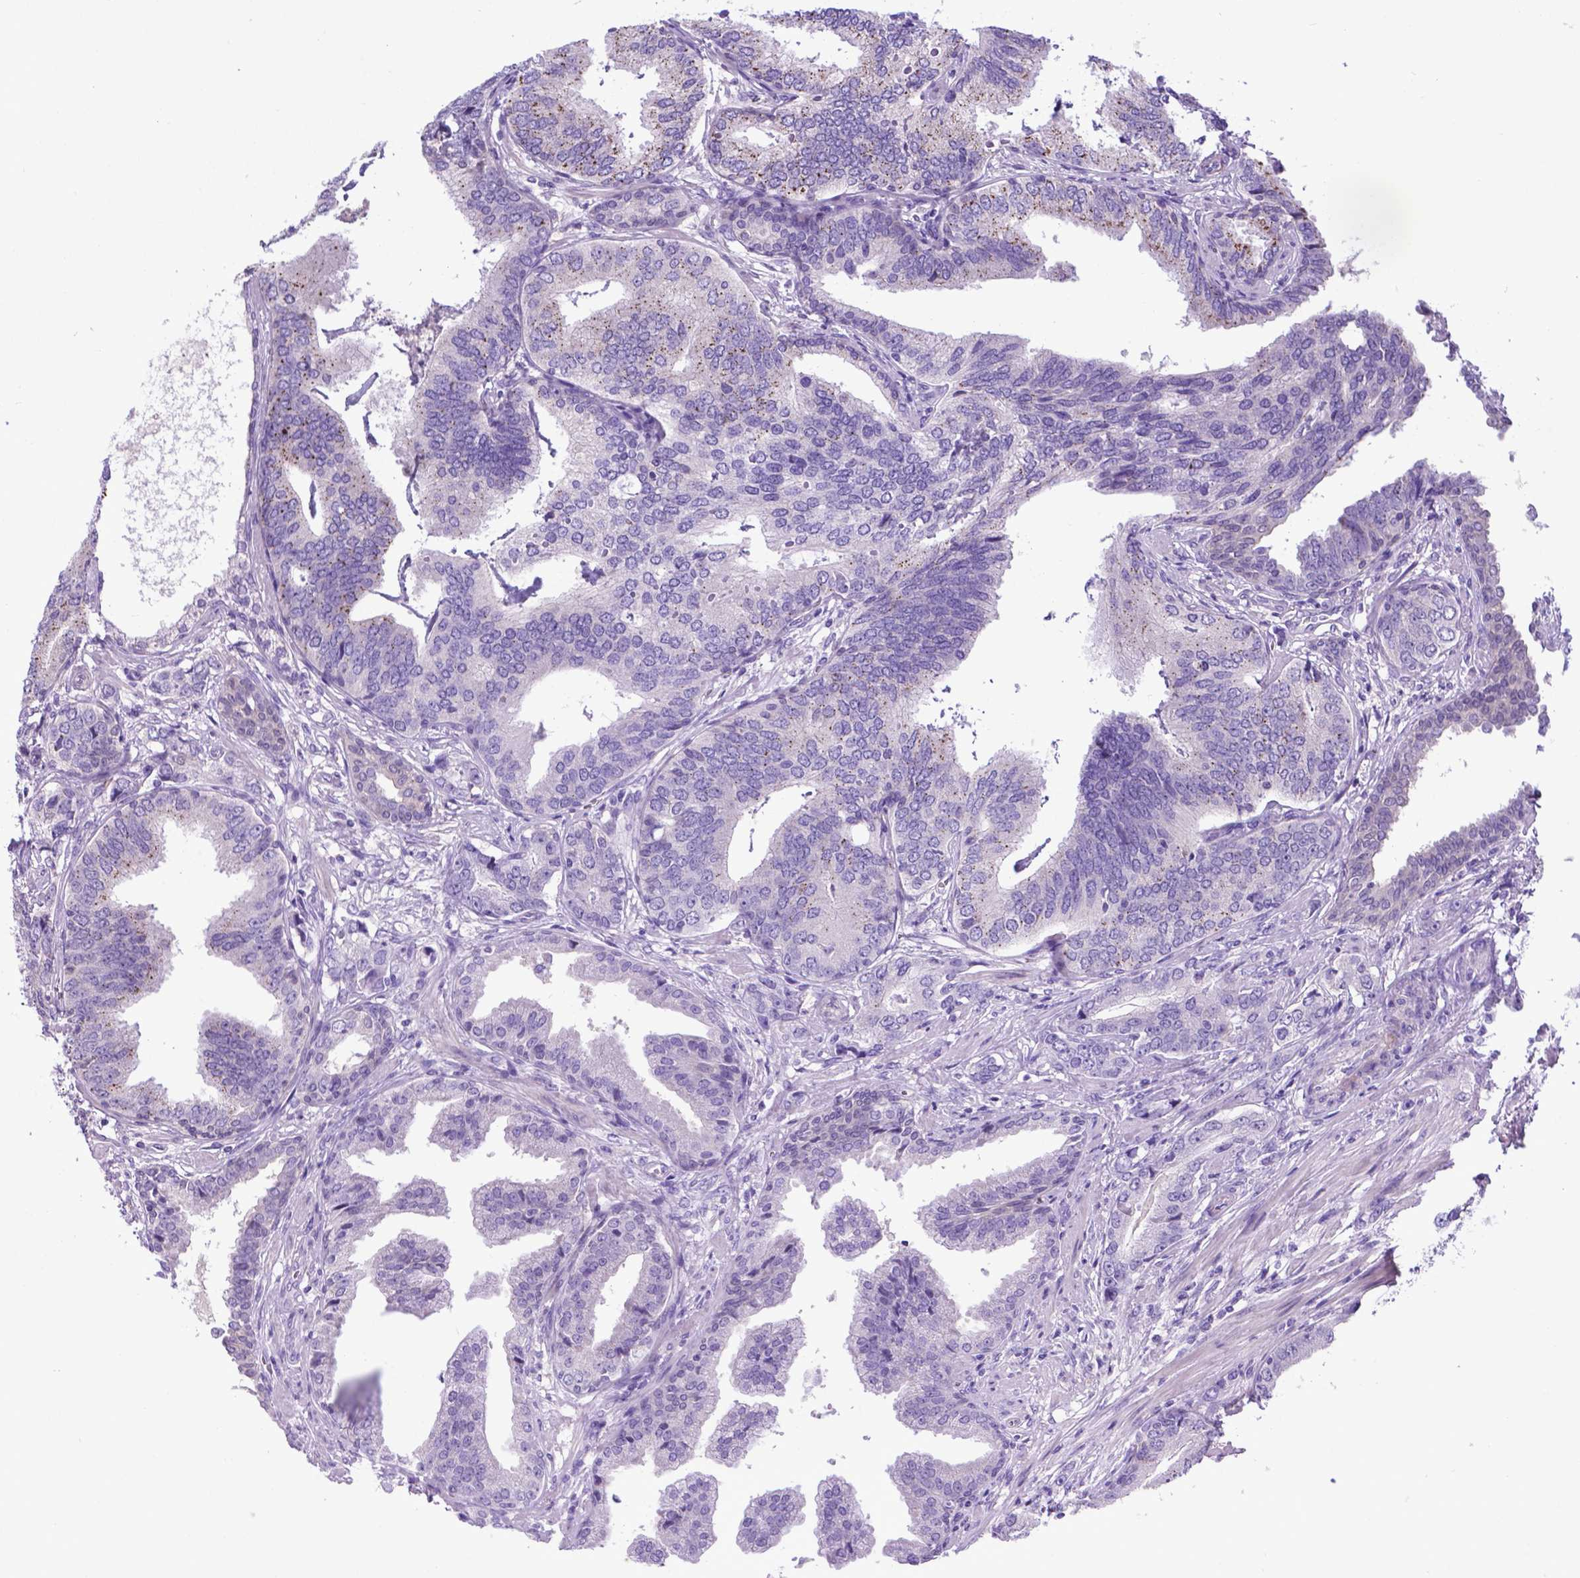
{"staining": {"intensity": "moderate", "quantity": "<25%", "location": "cytoplasmic/membranous"}, "tissue": "prostate cancer", "cell_type": "Tumor cells", "image_type": "cancer", "snomed": [{"axis": "morphology", "description": "Adenocarcinoma, NOS"}, {"axis": "topography", "description": "Prostate"}], "caption": "Human prostate cancer stained with a protein marker reveals moderate staining in tumor cells.", "gene": "ADRA2B", "patient": {"sex": "male", "age": 64}}